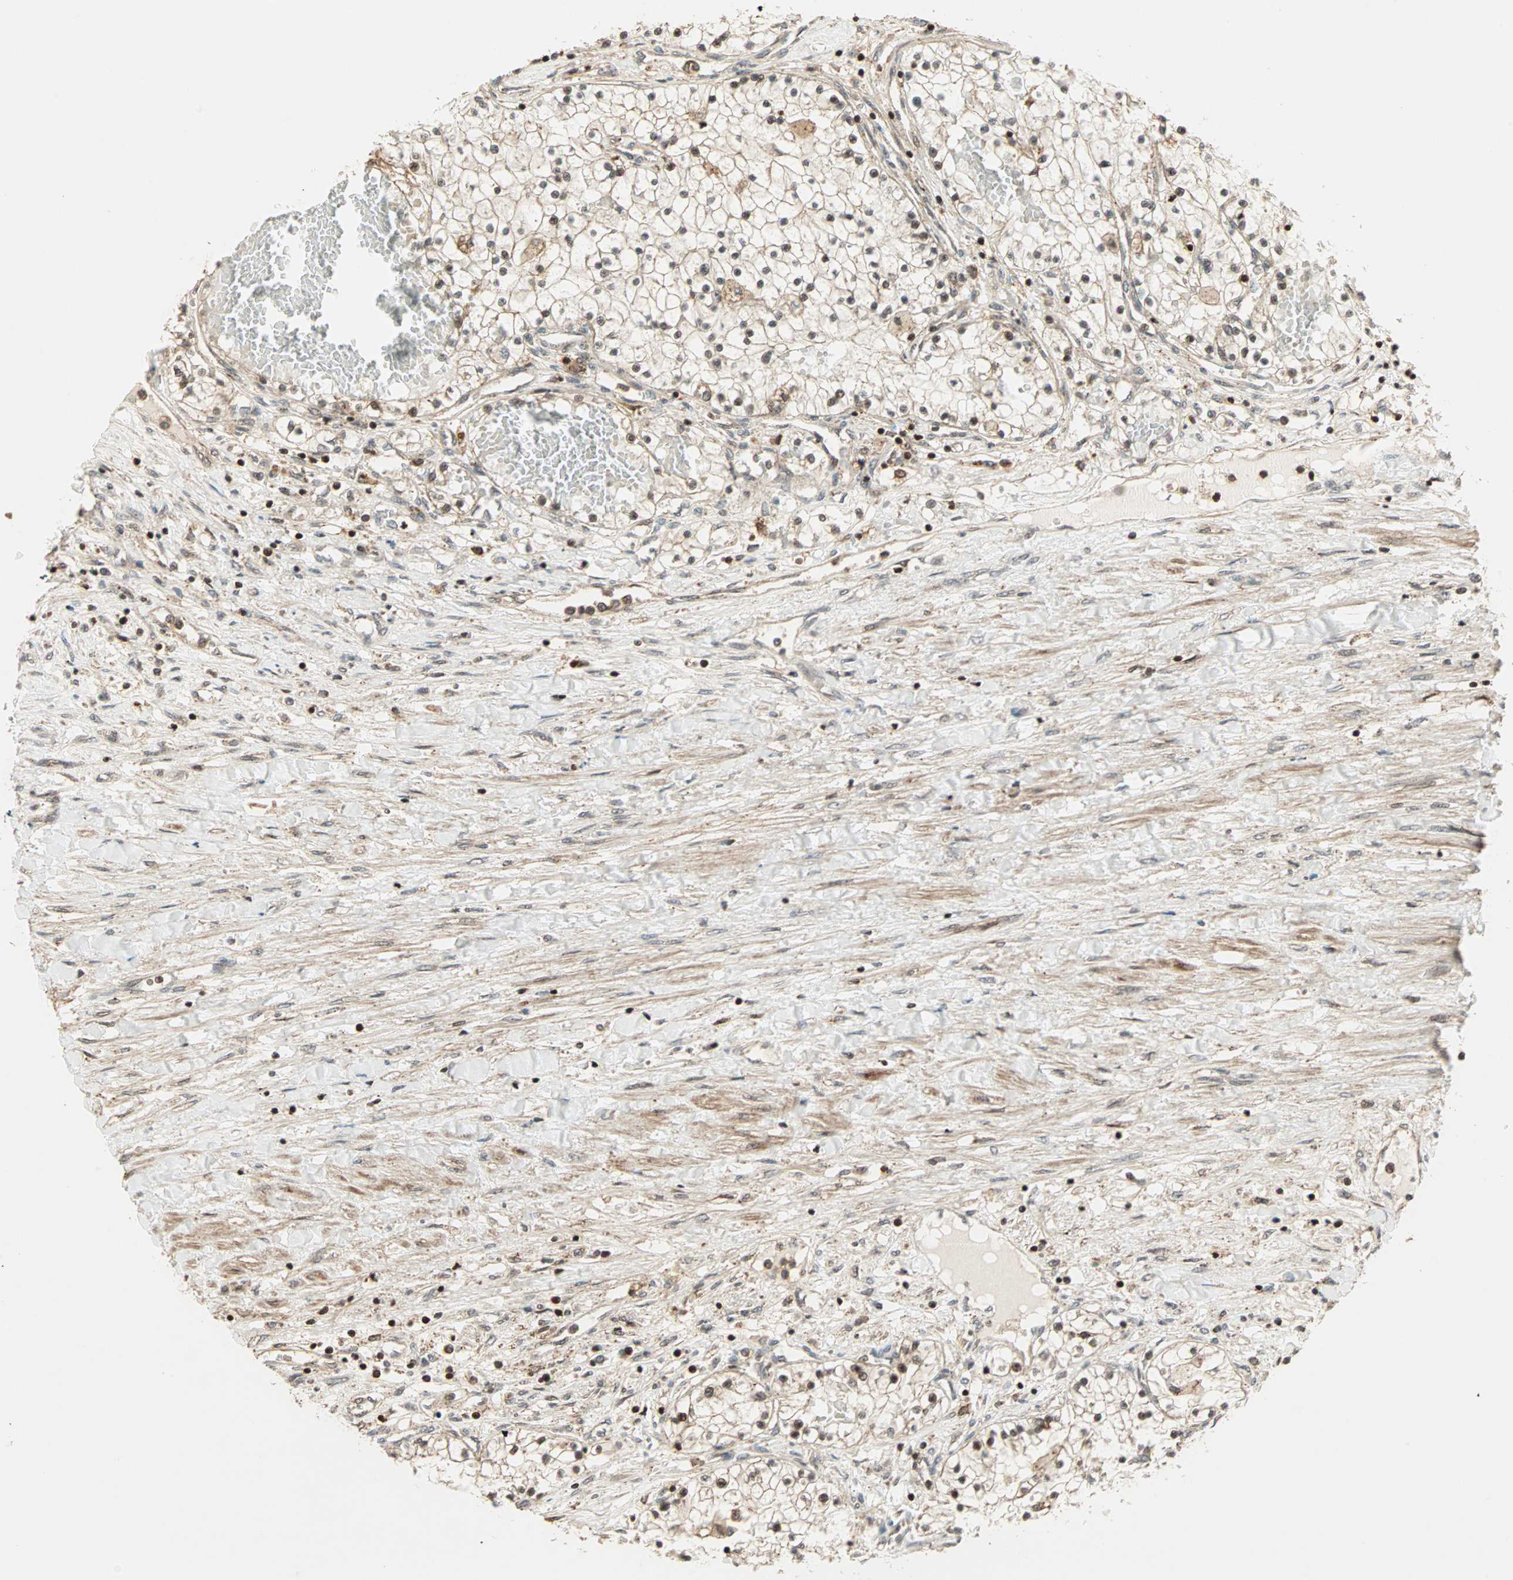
{"staining": {"intensity": "weak", "quantity": ">75%", "location": "cytoplasmic/membranous,nuclear"}, "tissue": "renal cancer", "cell_type": "Tumor cells", "image_type": "cancer", "snomed": [{"axis": "morphology", "description": "Adenocarcinoma, NOS"}, {"axis": "topography", "description": "Kidney"}], "caption": "There is low levels of weak cytoplasmic/membranous and nuclear staining in tumor cells of renal adenocarcinoma, as demonstrated by immunohistochemical staining (brown color).", "gene": "ZBED9", "patient": {"sex": "male", "age": 68}}